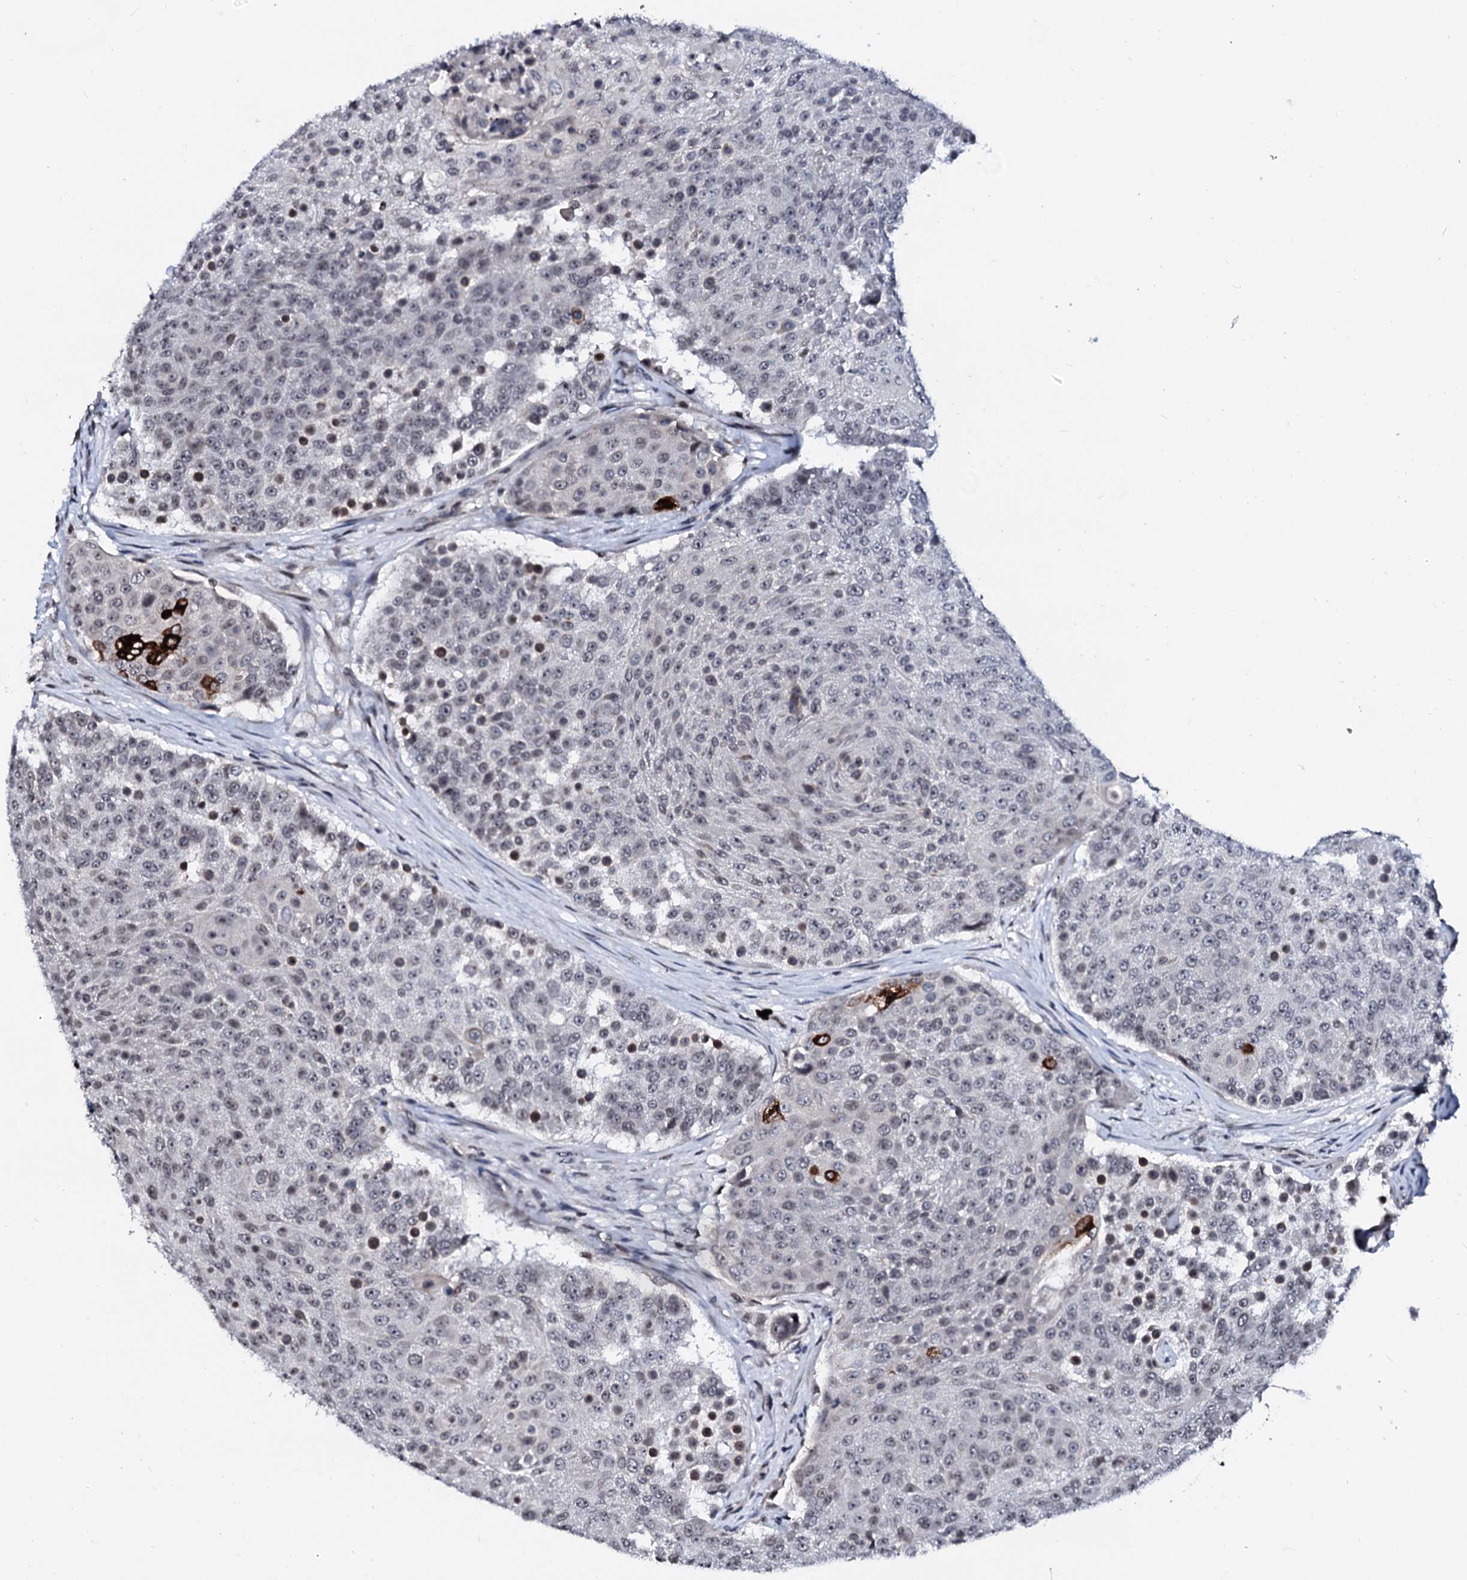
{"staining": {"intensity": "strong", "quantity": "<25%", "location": "cytoplasmic/membranous,nuclear"}, "tissue": "urothelial cancer", "cell_type": "Tumor cells", "image_type": "cancer", "snomed": [{"axis": "morphology", "description": "Urothelial carcinoma, High grade"}, {"axis": "topography", "description": "Urinary bladder"}], "caption": "This histopathology image demonstrates urothelial carcinoma (high-grade) stained with immunohistochemistry (IHC) to label a protein in brown. The cytoplasmic/membranous and nuclear of tumor cells show strong positivity for the protein. Nuclei are counter-stained blue.", "gene": "LSM11", "patient": {"sex": "female", "age": 63}}